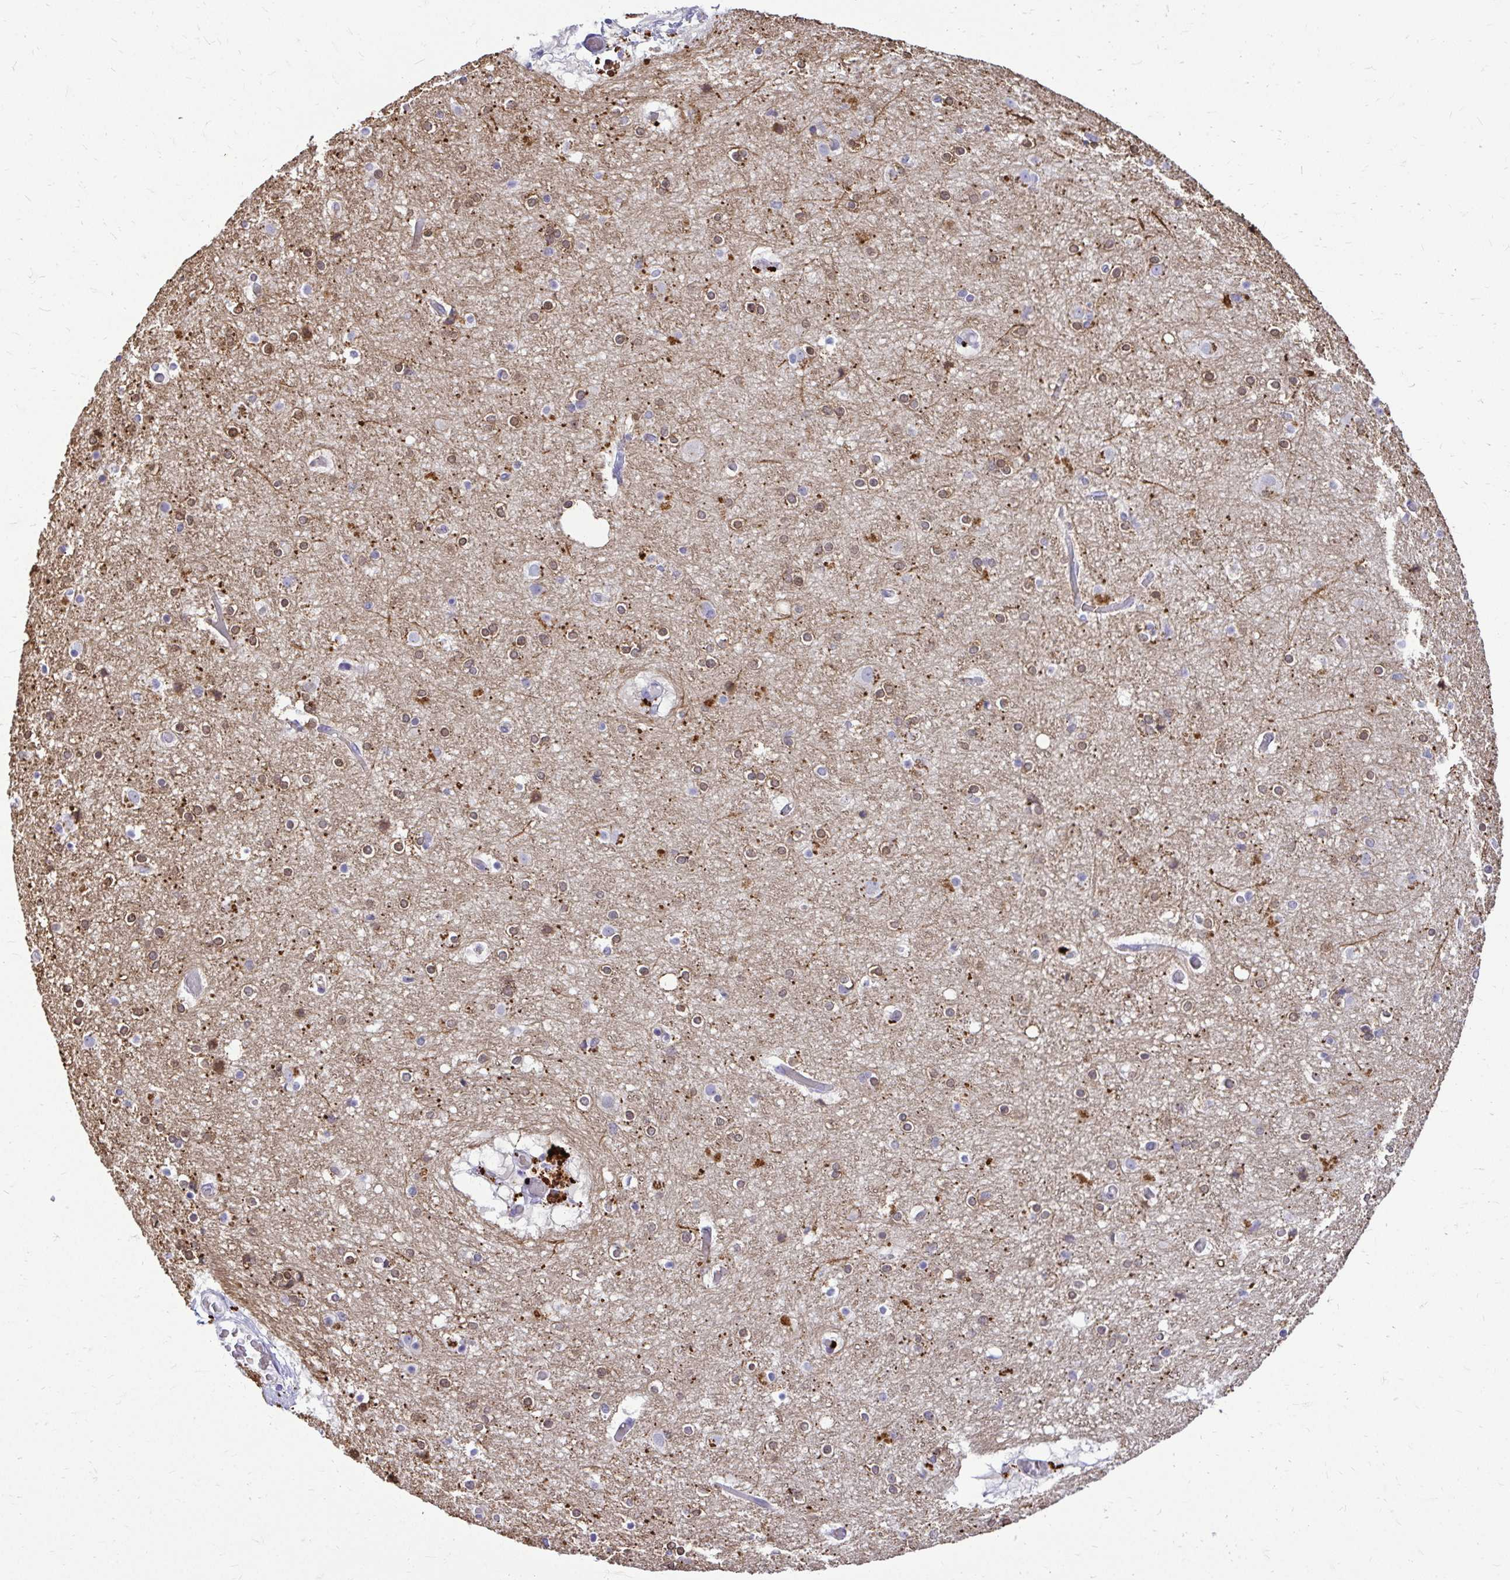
{"staining": {"intensity": "negative", "quantity": "none", "location": "none"}, "tissue": "cerebral cortex", "cell_type": "Endothelial cells", "image_type": "normal", "snomed": [{"axis": "morphology", "description": "Normal tissue, NOS"}, {"axis": "topography", "description": "Cerebral cortex"}], "caption": "A high-resolution image shows immunohistochemistry (IHC) staining of unremarkable cerebral cortex, which exhibits no significant staining in endothelial cells.", "gene": "ZSWIM9", "patient": {"sex": "female", "age": 52}}